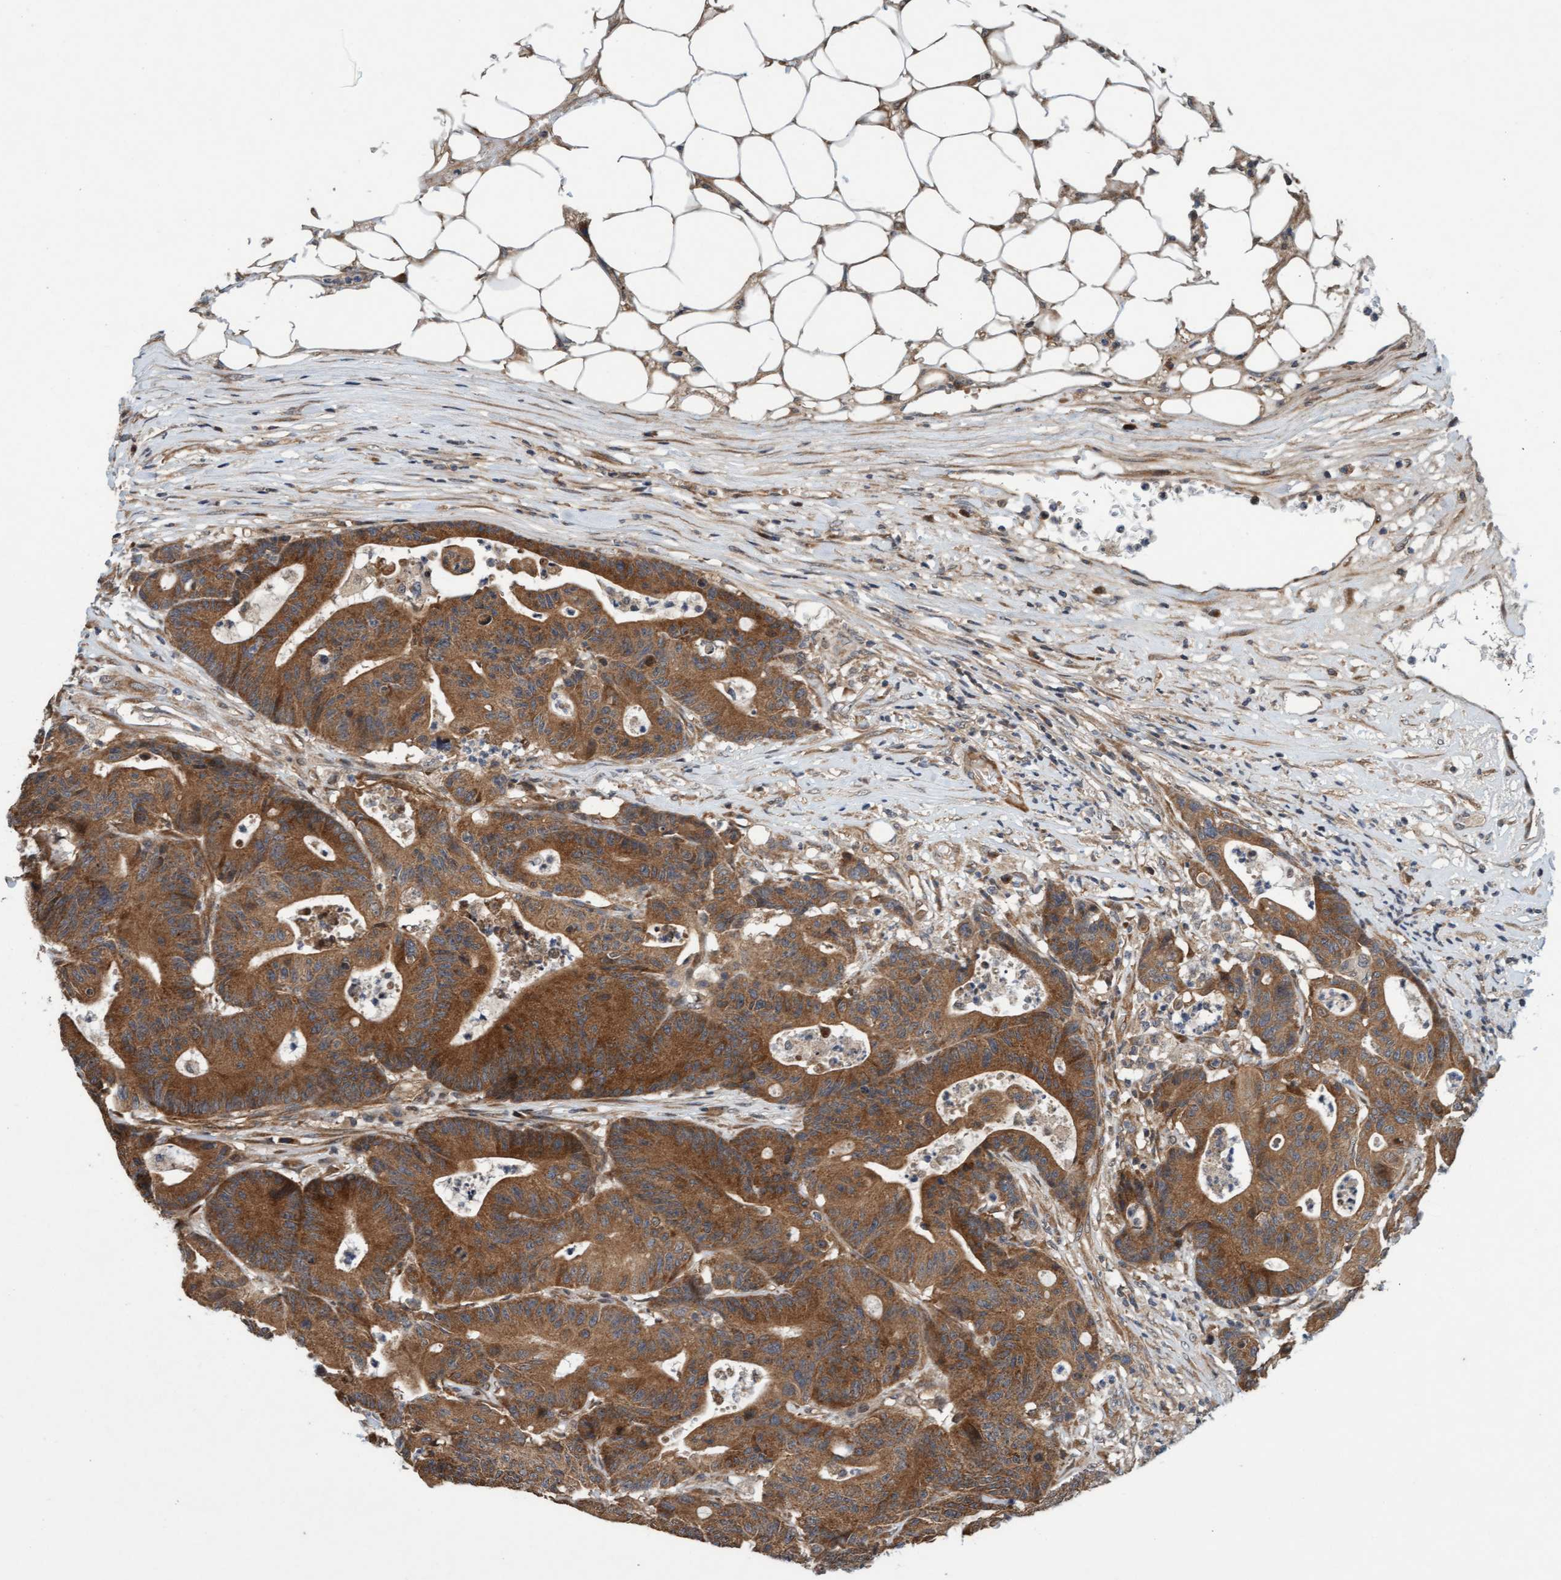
{"staining": {"intensity": "strong", "quantity": ">75%", "location": "cytoplasmic/membranous"}, "tissue": "colorectal cancer", "cell_type": "Tumor cells", "image_type": "cancer", "snomed": [{"axis": "morphology", "description": "Adenocarcinoma, NOS"}, {"axis": "topography", "description": "Colon"}], "caption": "Brown immunohistochemical staining in human colorectal adenocarcinoma reveals strong cytoplasmic/membranous staining in approximately >75% of tumor cells.", "gene": "MLXIP", "patient": {"sex": "female", "age": 84}}